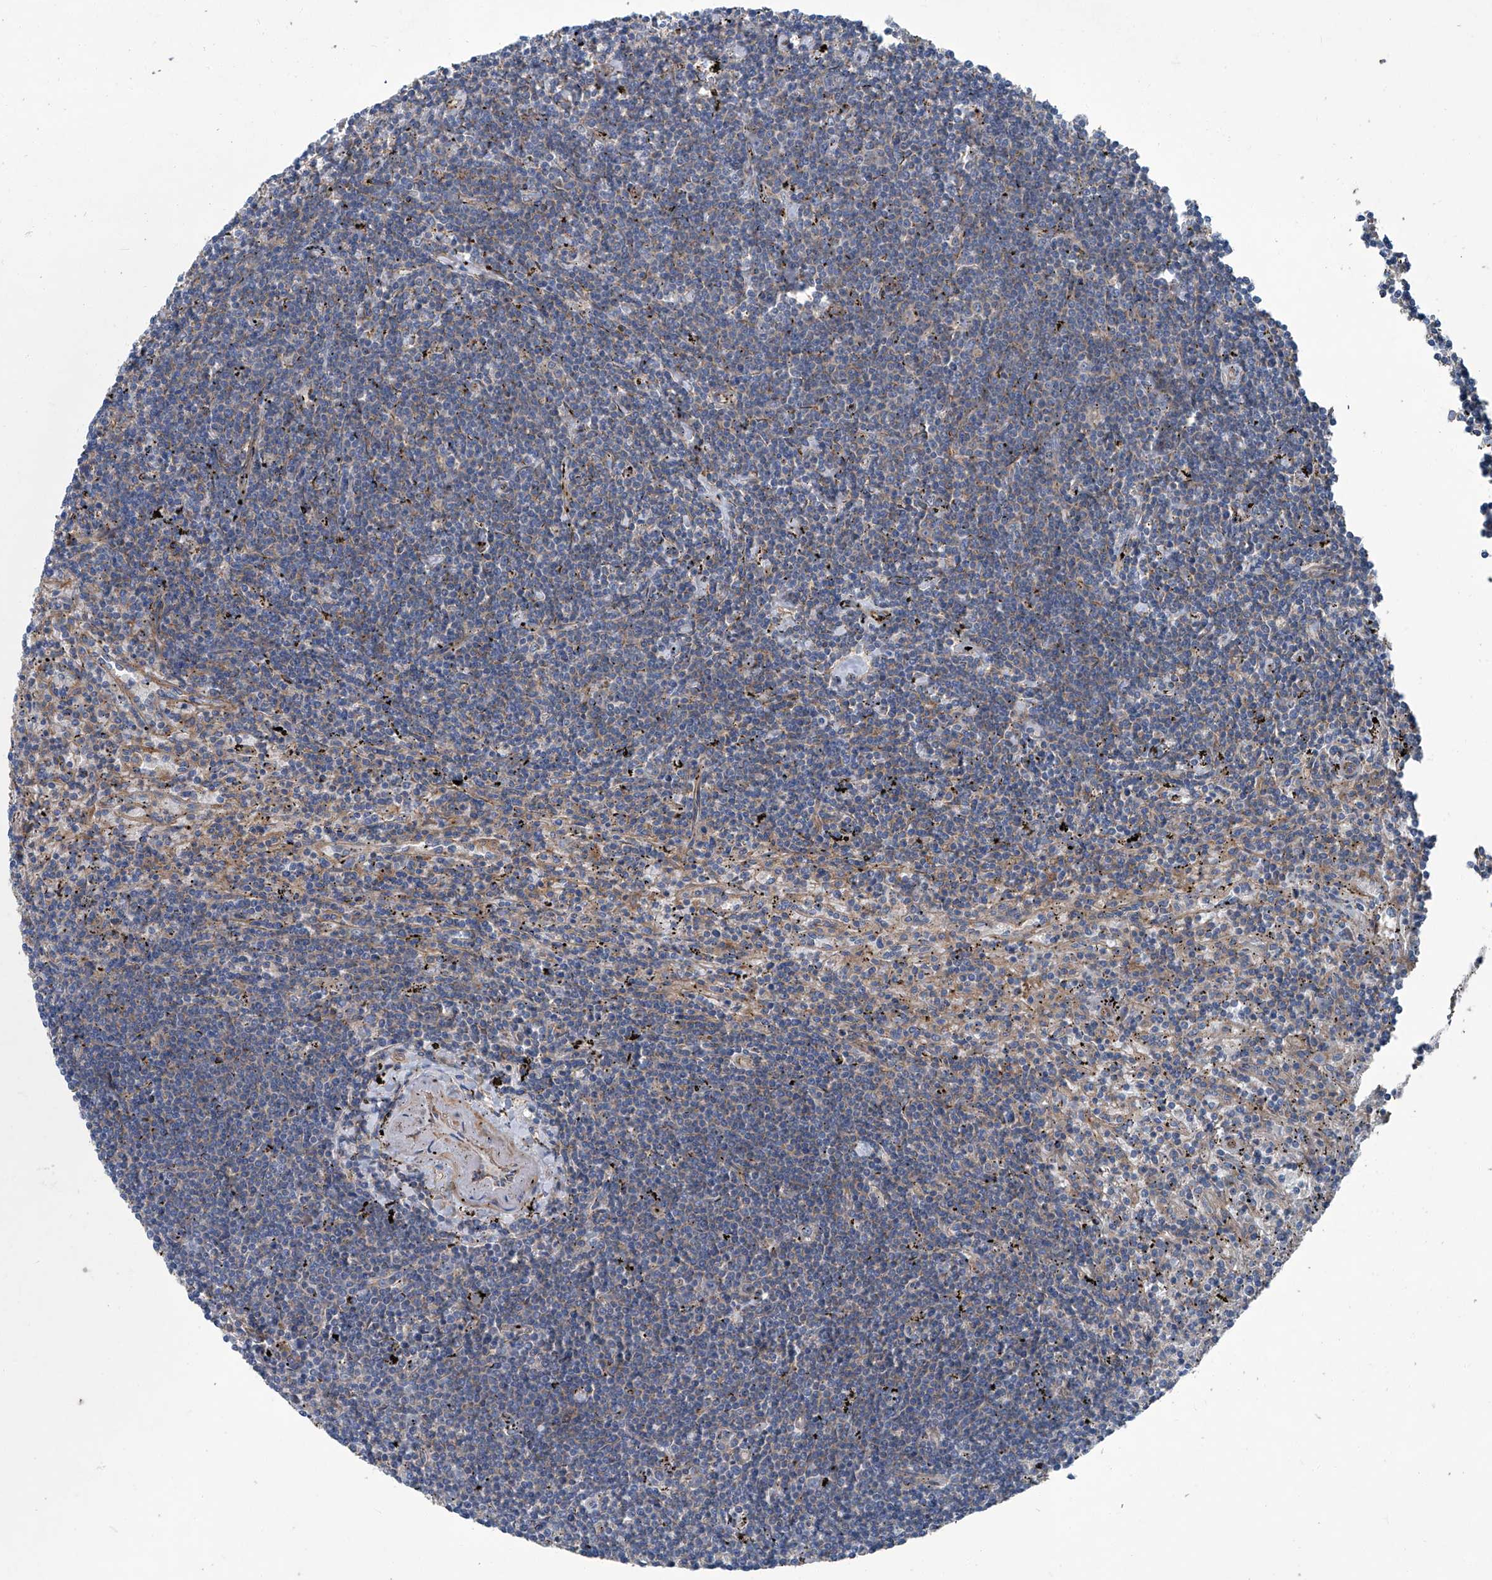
{"staining": {"intensity": "weak", "quantity": "<25%", "location": "cytoplasmic/membranous"}, "tissue": "lymphoma", "cell_type": "Tumor cells", "image_type": "cancer", "snomed": [{"axis": "morphology", "description": "Malignant lymphoma, non-Hodgkin's type, Low grade"}, {"axis": "topography", "description": "Spleen"}], "caption": "Human lymphoma stained for a protein using immunohistochemistry displays no positivity in tumor cells.", "gene": "PIGH", "patient": {"sex": "male", "age": 76}}